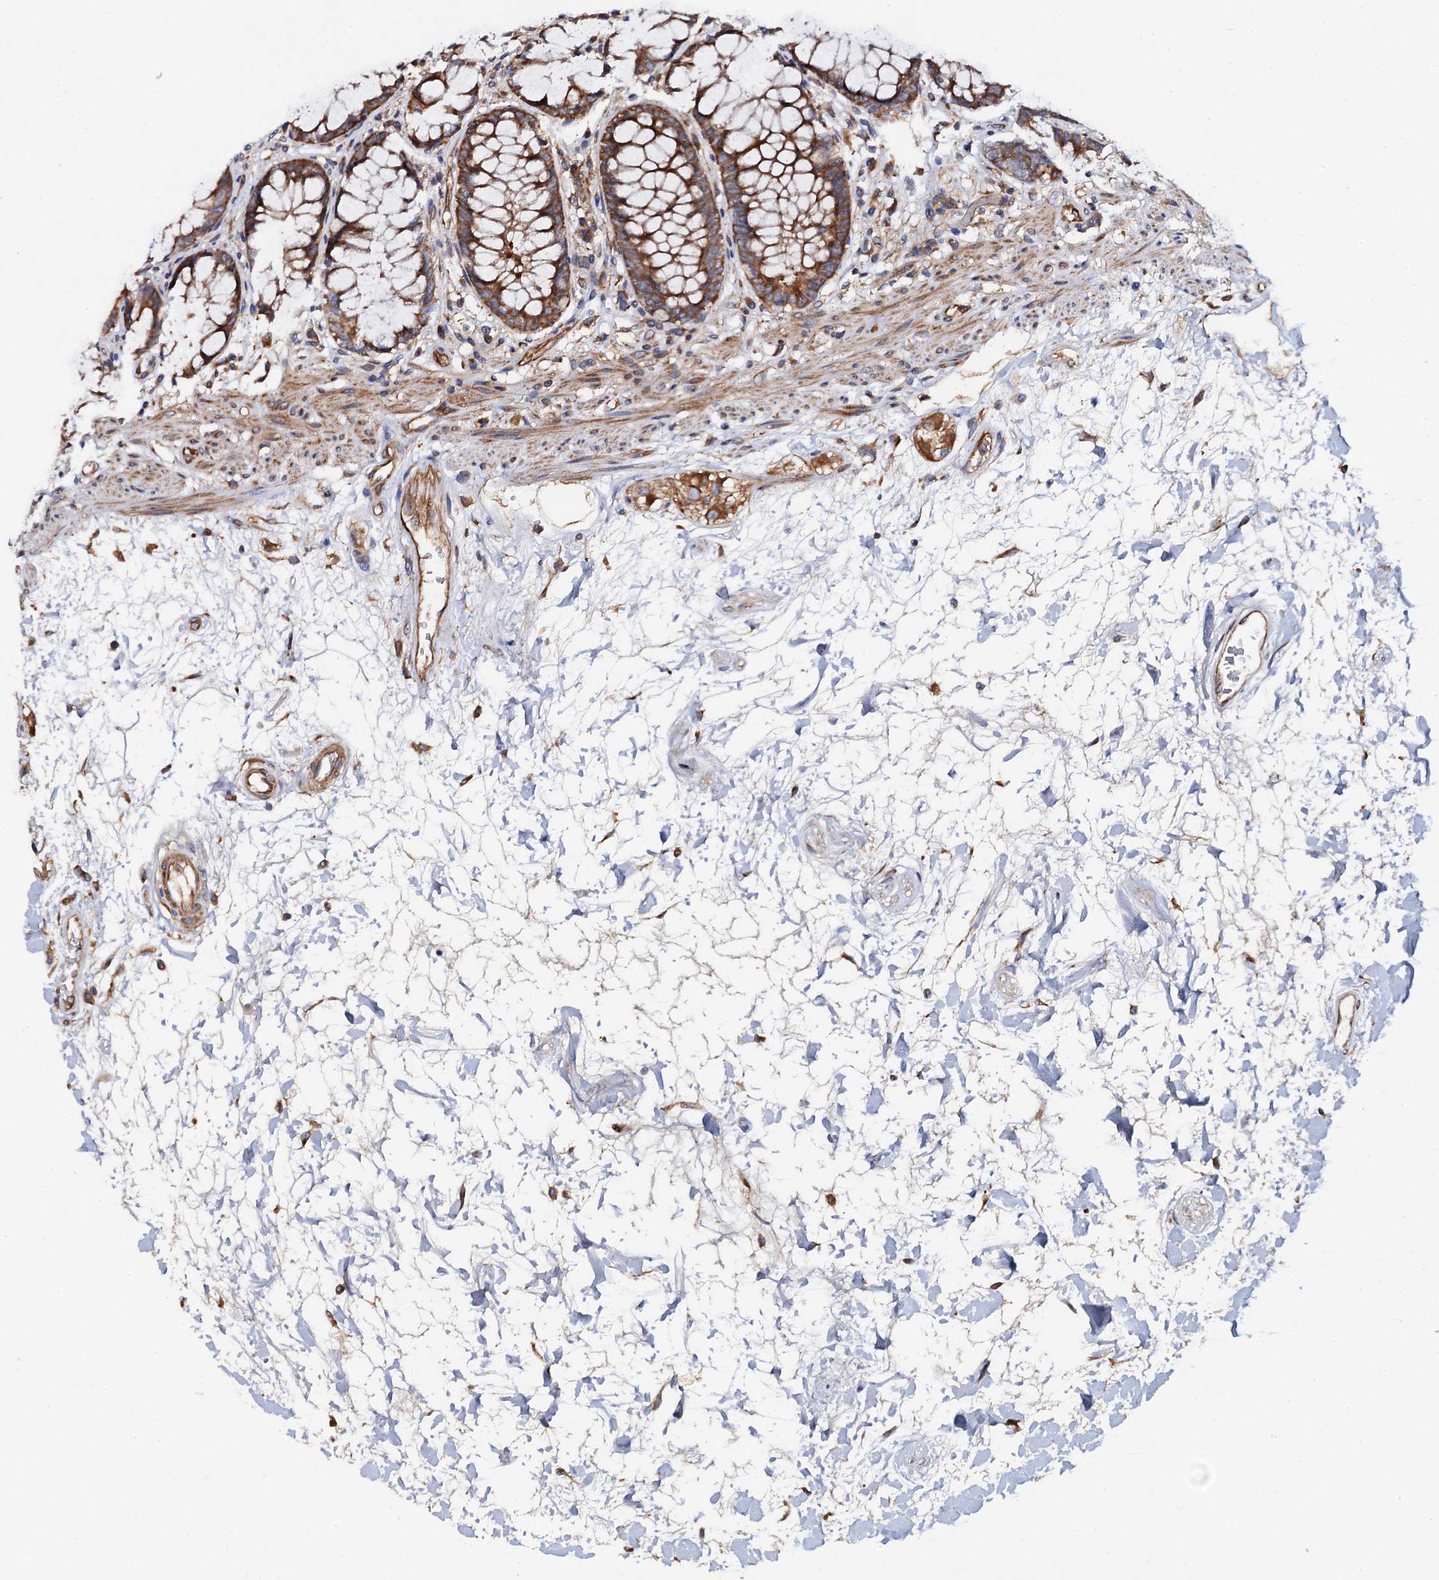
{"staining": {"intensity": "moderate", "quantity": ">75%", "location": "cytoplasmic/membranous"}, "tissue": "rectum", "cell_type": "Glandular cells", "image_type": "normal", "snomed": [{"axis": "morphology", "description": "Normal tissue, NOS"}, {"axis": "topography", "description": "Rectum"}], "caption": "High-power microscopy captured an IHC micrograph of unremarkable rectum, revealing moderate cytoplasmic/membranous staining in approximately >75% of glandular cells. (DAB (3,3'-diaminobenzidine) = brown stain, brightfield microscopy at high magnification).", "gene": "MRPL48", "patient": {"sex": "male", "age": 64}}